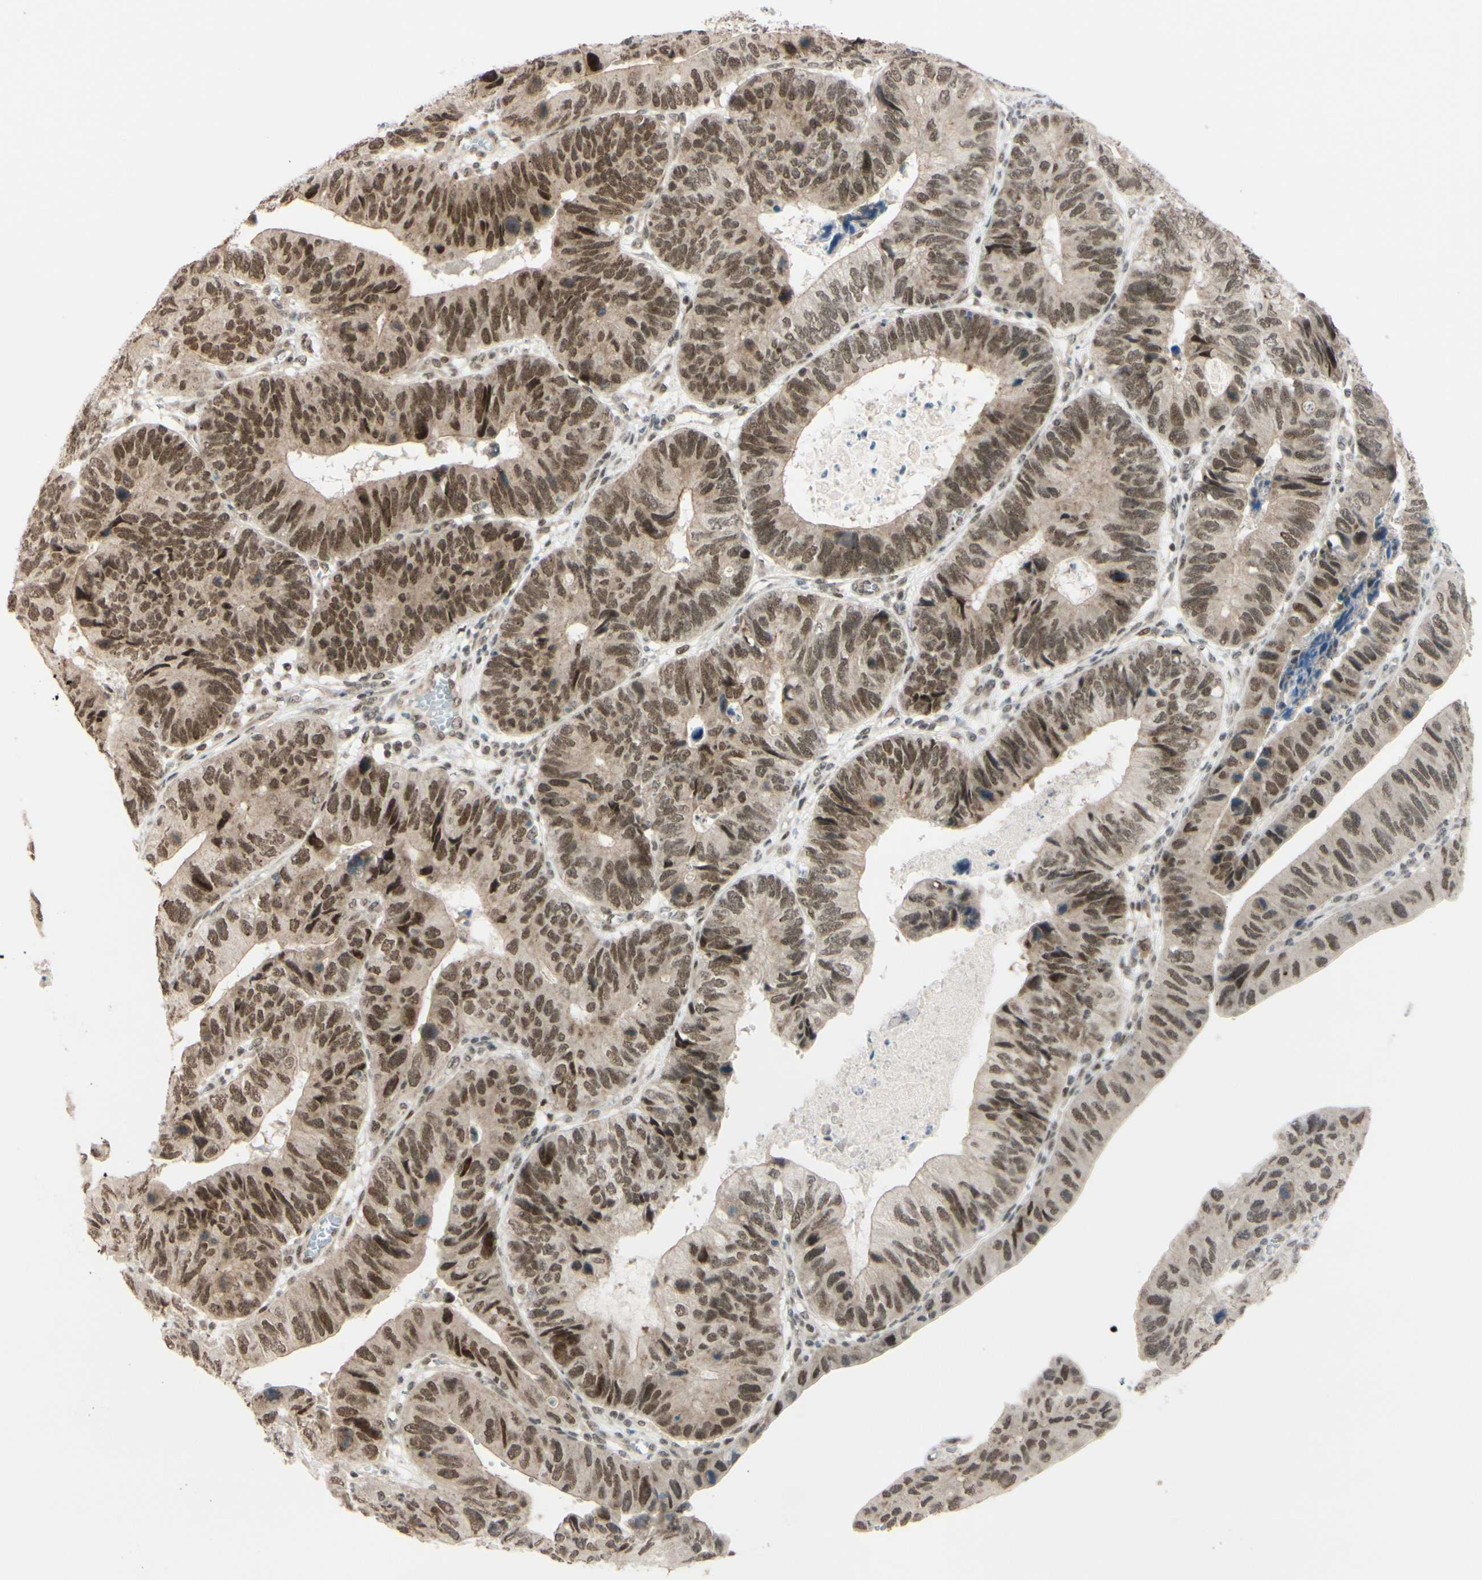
{"staining": {"intensity": "moderate", "quantity": ">75%", "location": "cytoplasmic/membranous,nuclear"}, "tissue": "stomach cancer", "cell_type": "Tumor cells", "image_type": "cancer", "snomed": [{"axis": "morphology", "description": "Adenocarcinoma, NOS"}, {"axis": "topography", "description": "Stomach"}], "caption": "This is a micrograph of IHC staining of adenocarcinoma (stomach), which shows moderate staining in the cytoplasmic/membranous and nuclear of tumor cells.", "gene": "BRMS1", "patient": {"sex": "male", "age": 59}}